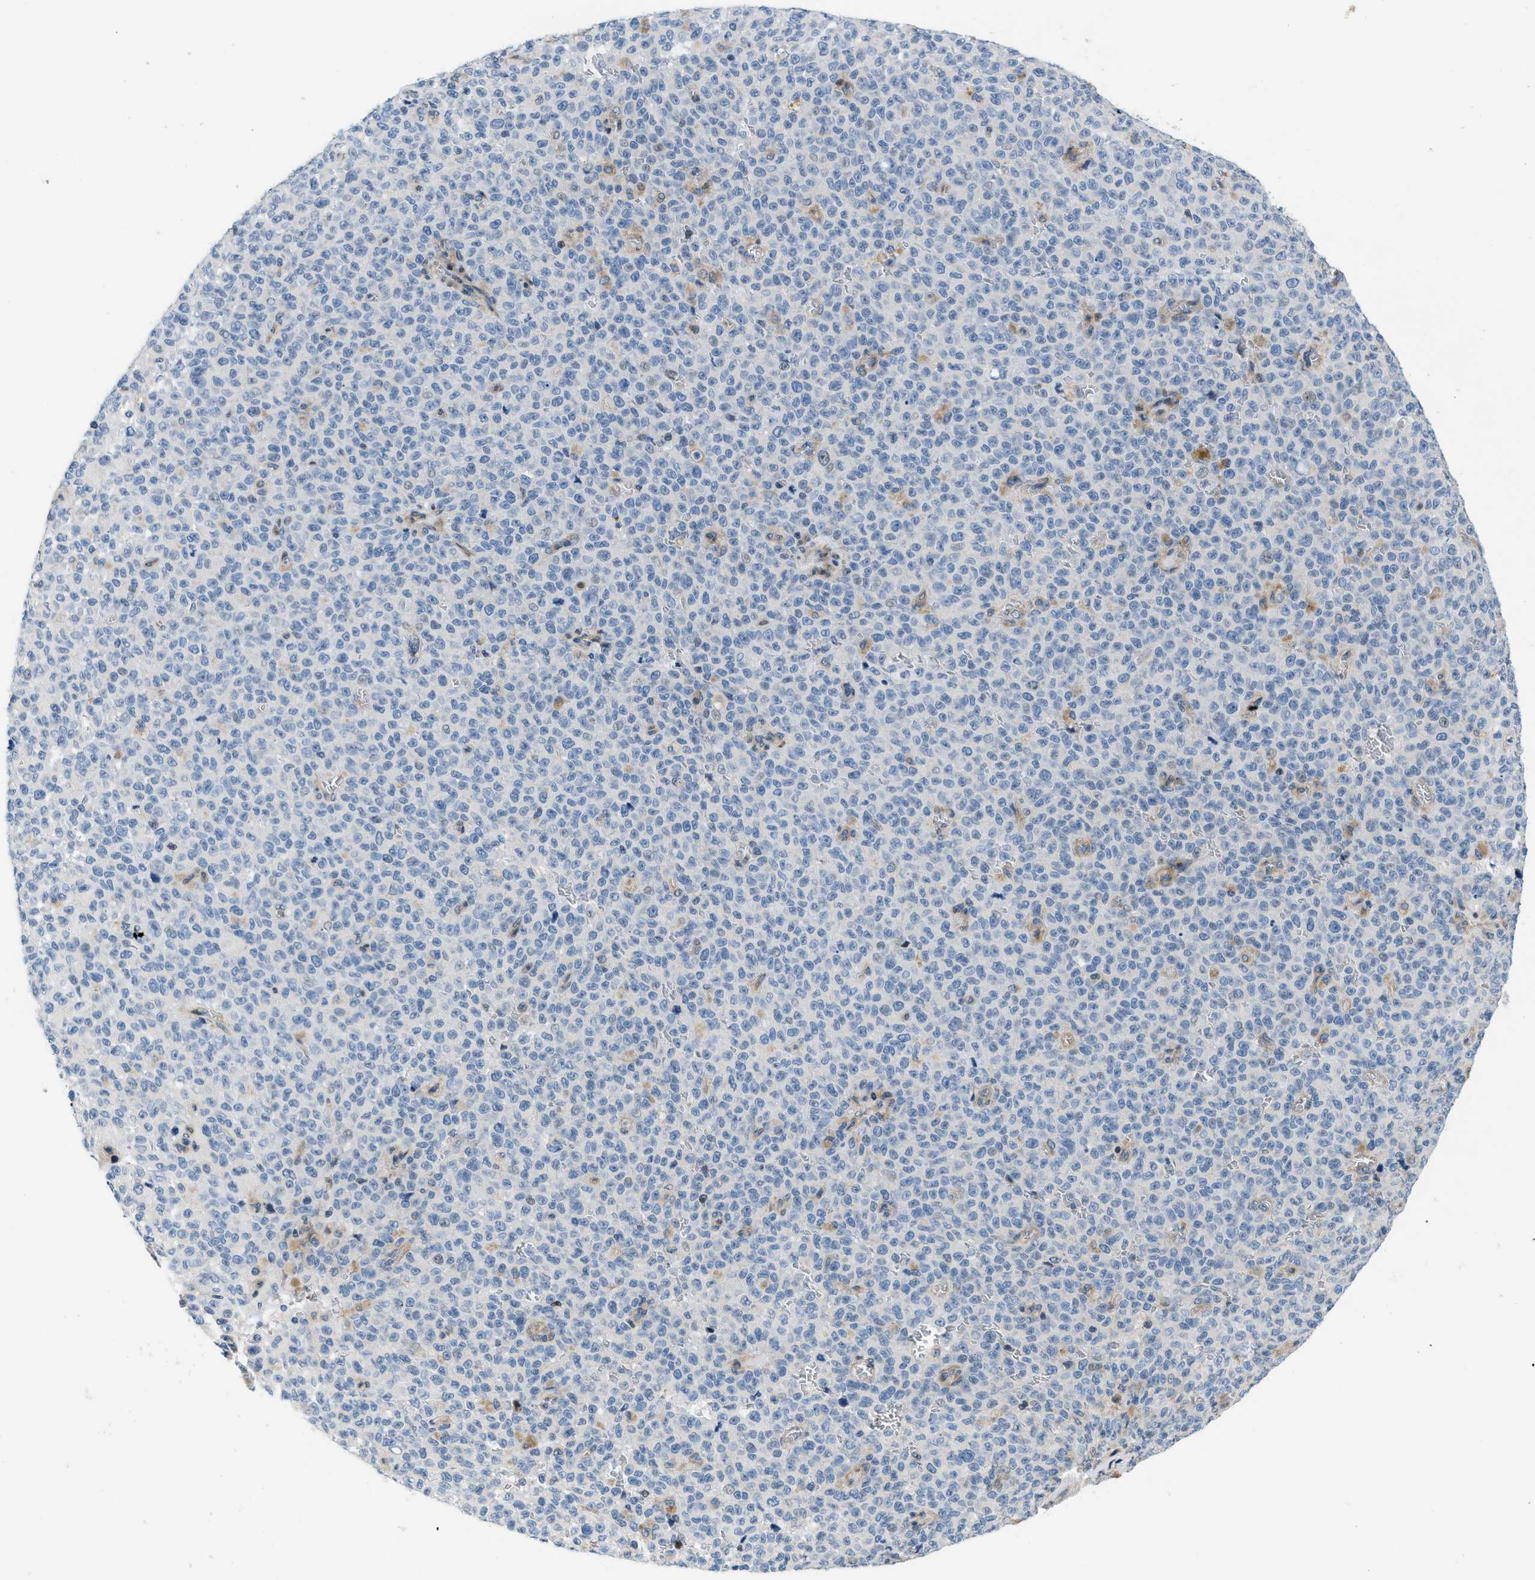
{"staining": {"intensity": "negative", "quantity": "none", "location": "none"}, "tissue": "melanoma", "cell_type": "Tumor cells", "image_type": "cancer", "snomed": [{"axis": "morphology", "description": "Malignant melanoma, NOS"}, {"axis": "topography", "description": "Skin"}], "caption": "Tumor cells show no significant protein expression in melanoma.", "gene": "FDCSP", "patient": {"sex": "female", "age": 82}}